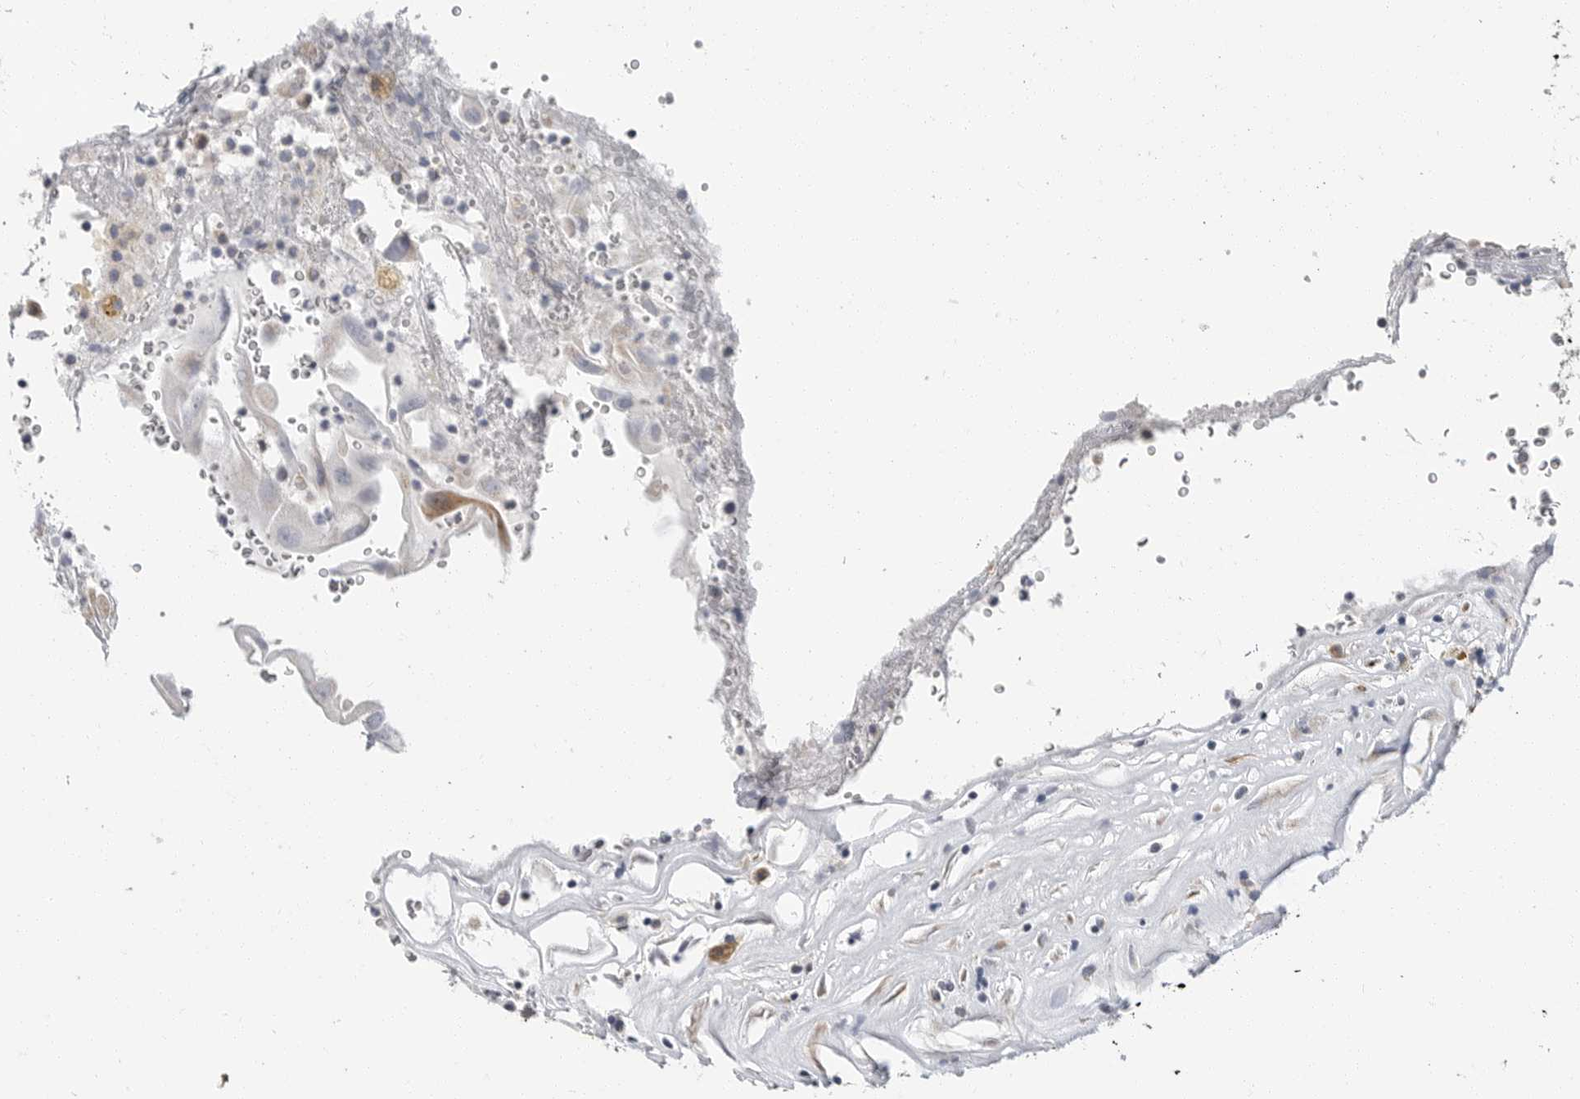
{"staining": {"intensity": "weak", "quantity": ">75%", "location": "cytoplasmic/membranous"}, "tissue": "thyroid cancer", "cell_type": "Tumor cells", "image_type": "cancer", "snomed": [{"axis": "morphology", "description": "Papillary adenocarcinoma, NOS"}, {"axis": "topography", "description": "Thyroid gland"}], "caption": "Immunohistochemistry micrograph of thyroid papillary adenocarcinoma stained for a protein (brown), which reveals low levels of weak cytoplasmic/membranous expression in approximately >75% of tumor cells.", "gene": "PLN", "patient": {"sex": "male", "age": 77}}